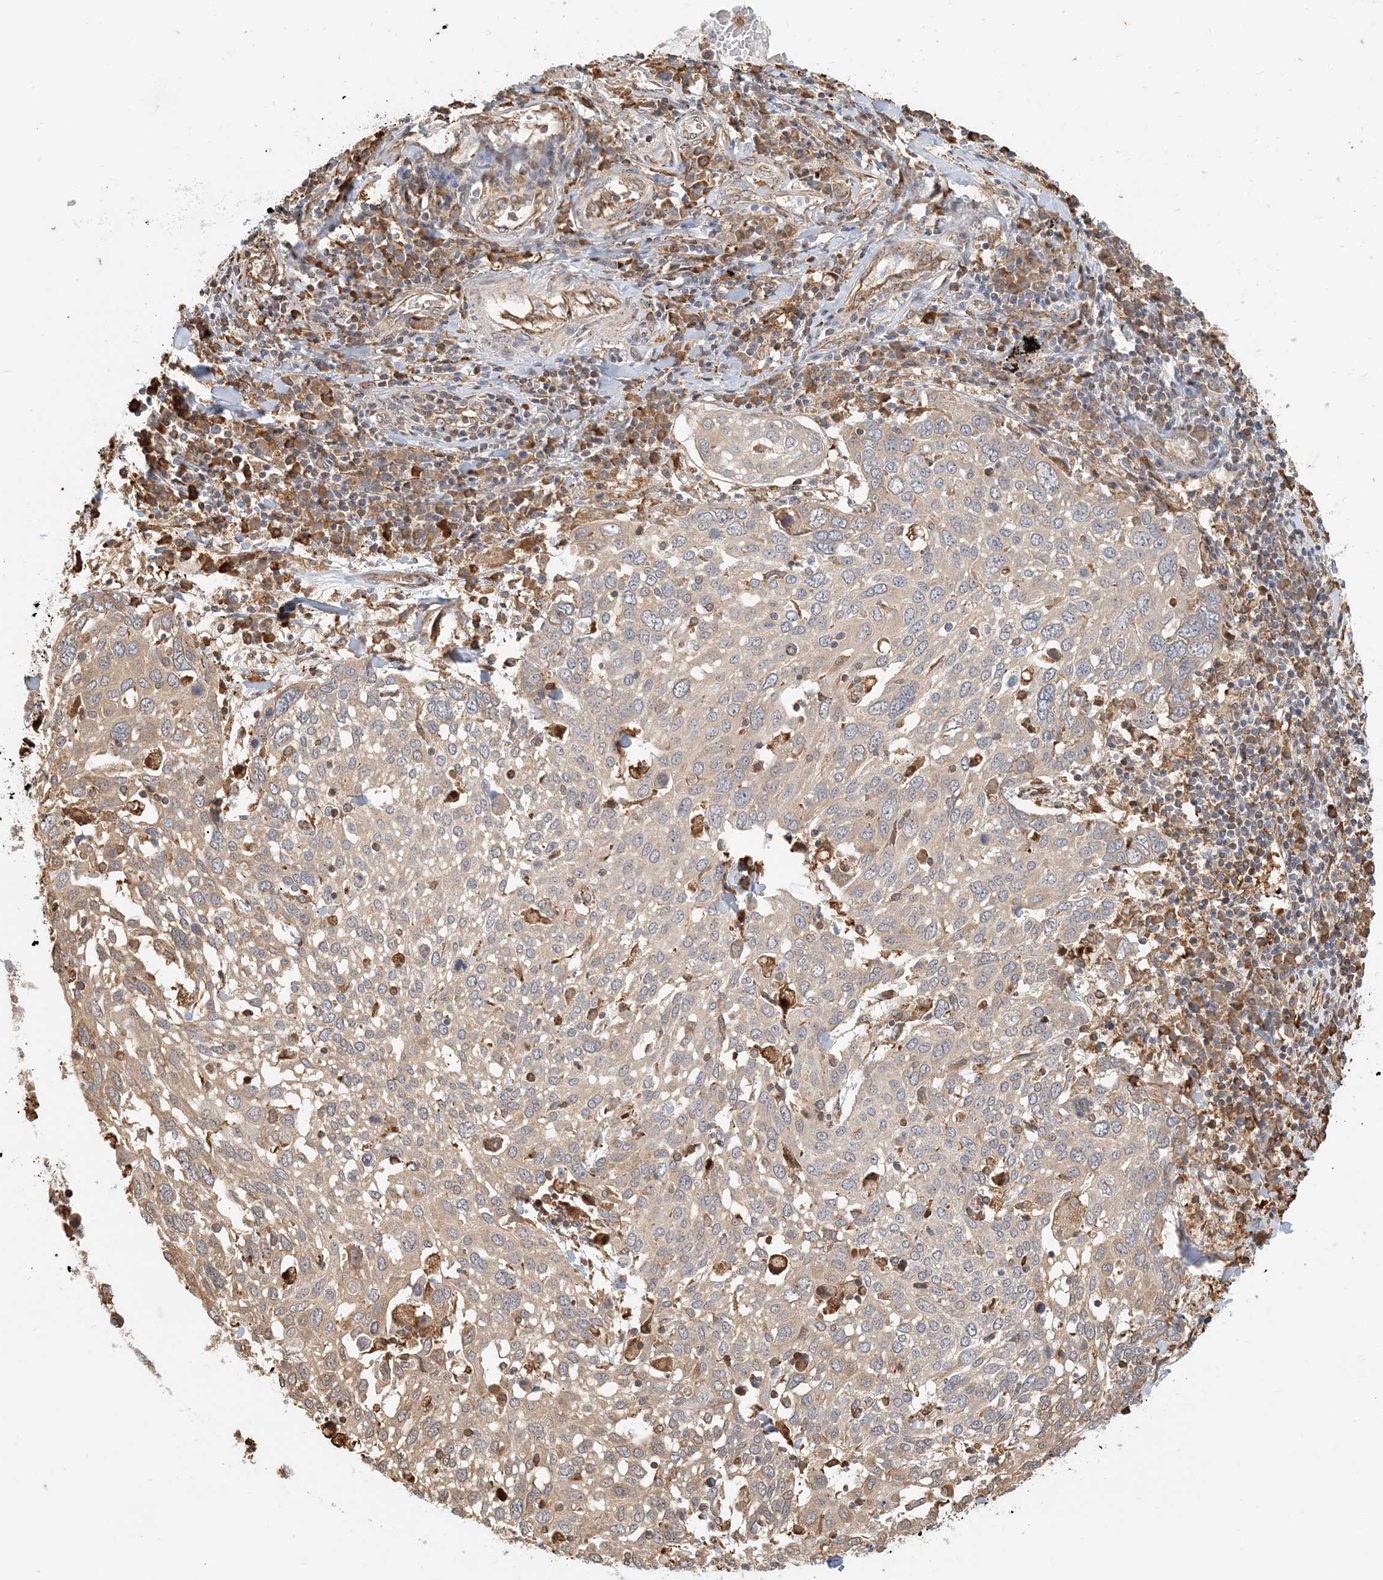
{"staining": {"intensity": "weak", "quantity": "25%-75%", "location": "cytoplasmic/membranous"}, "tissue": "lung cancer", "cell_type": "Tumor cells", "image_type": "cancer", "snomed": [{"axis": "morphology", "description": "Squamous cell carcinoma, NOS"}, {"axis": "topography", "description": "Lung"}], "caption": "A brown stain labels weak cytoplasmic/membranous staining of a protein in lung cancer (squamous cell carcinoma) tumor cells.", "gene": "HNMT", "patient": {"sex": "male", "age": 65}}